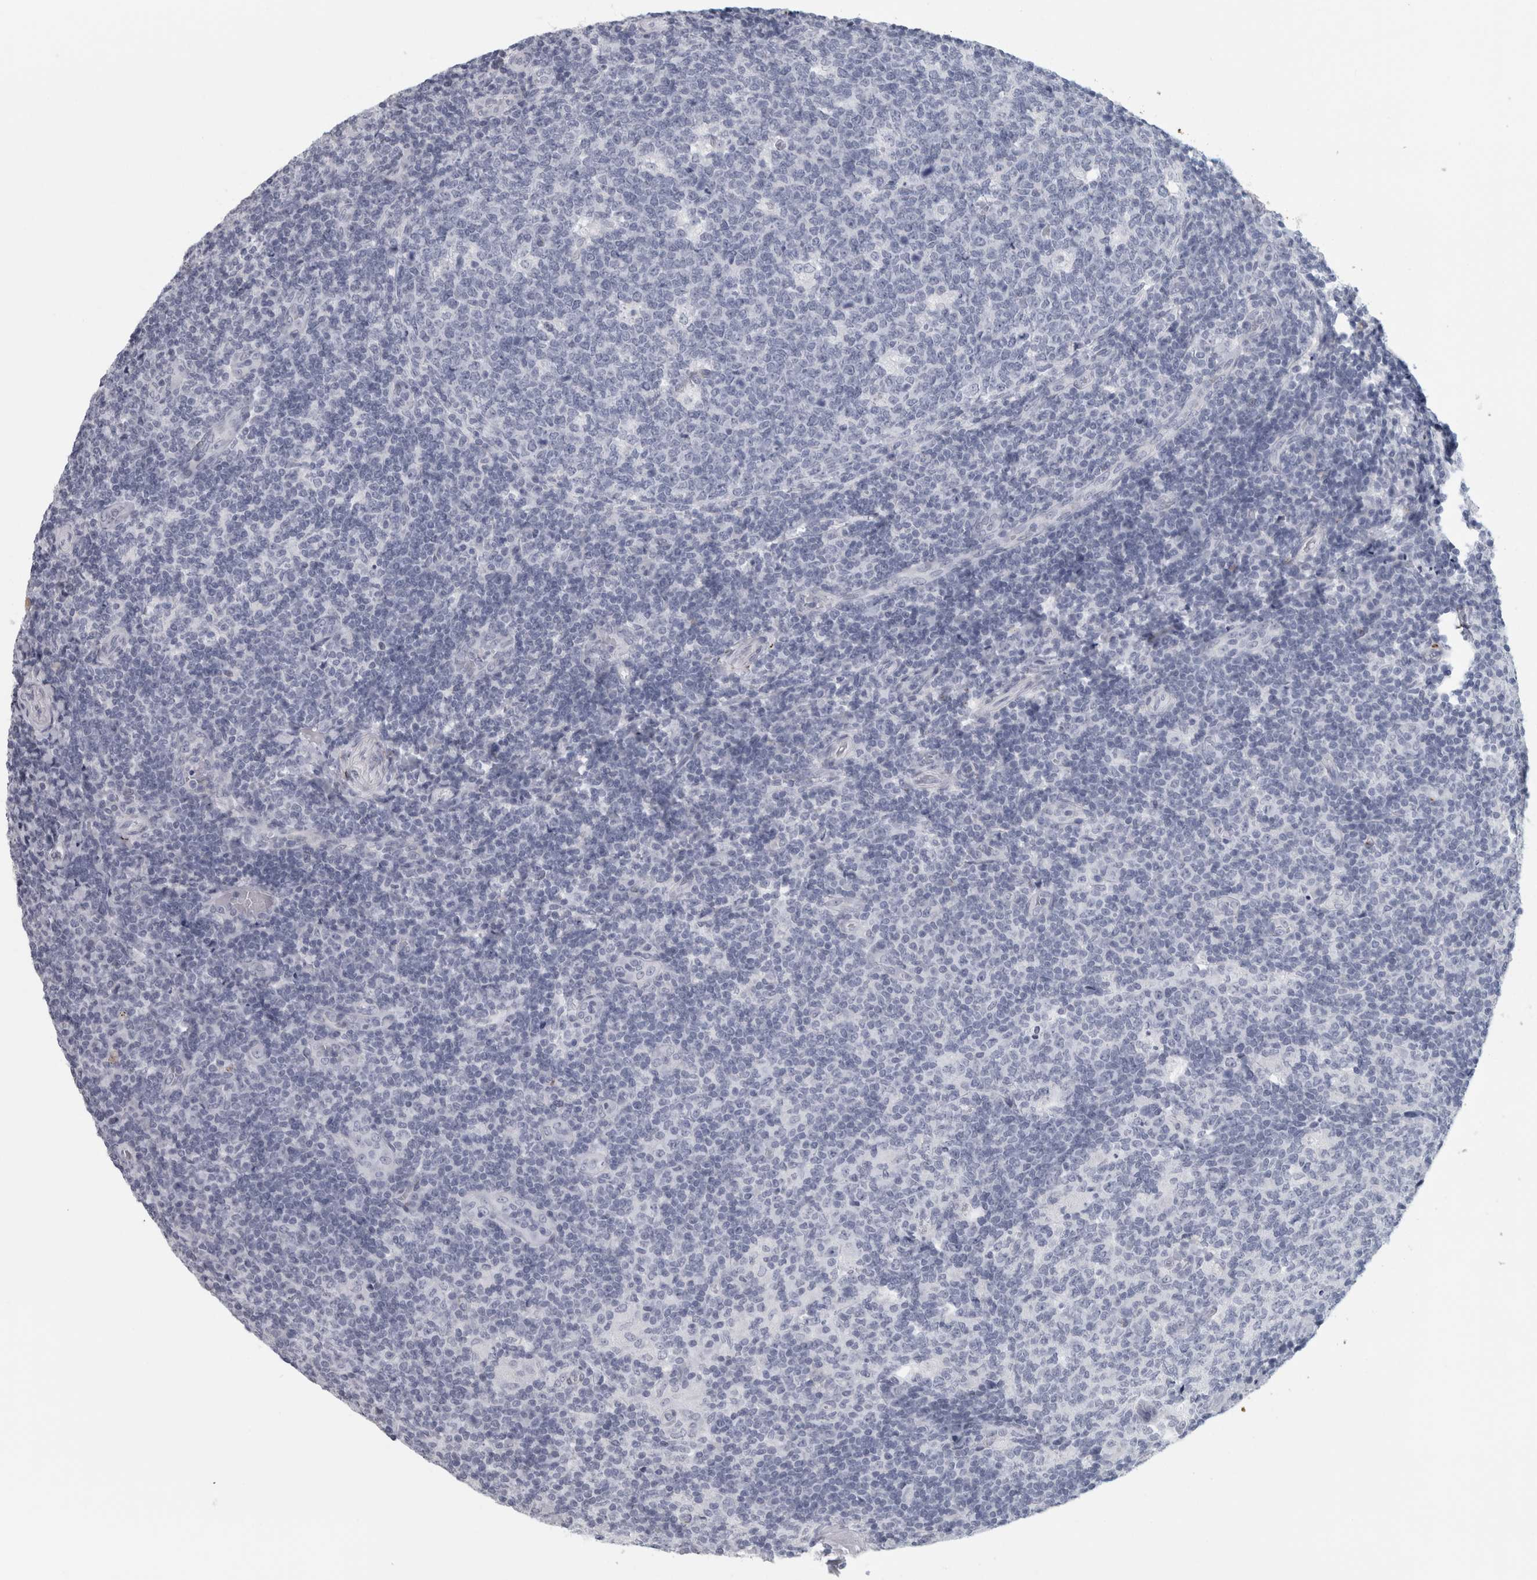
{"staining": {"intensity": "negative", "quantity": "none", "location": "none"}, "tissue": "tonsil", "cell_type": "Germinal center cells", "image_type": "normal", "snomed": [{"axis": "morphology", "description": "Normal tissue, NOS"}, {"axis": "topography", "description": "Tonsil"}], "caption": "Immunohistochemical staining of benign human tonsil exhibits no significant staining in germinal center cells.", "gene": "CPE", "patient": {"sex": "female", "age": 19}}